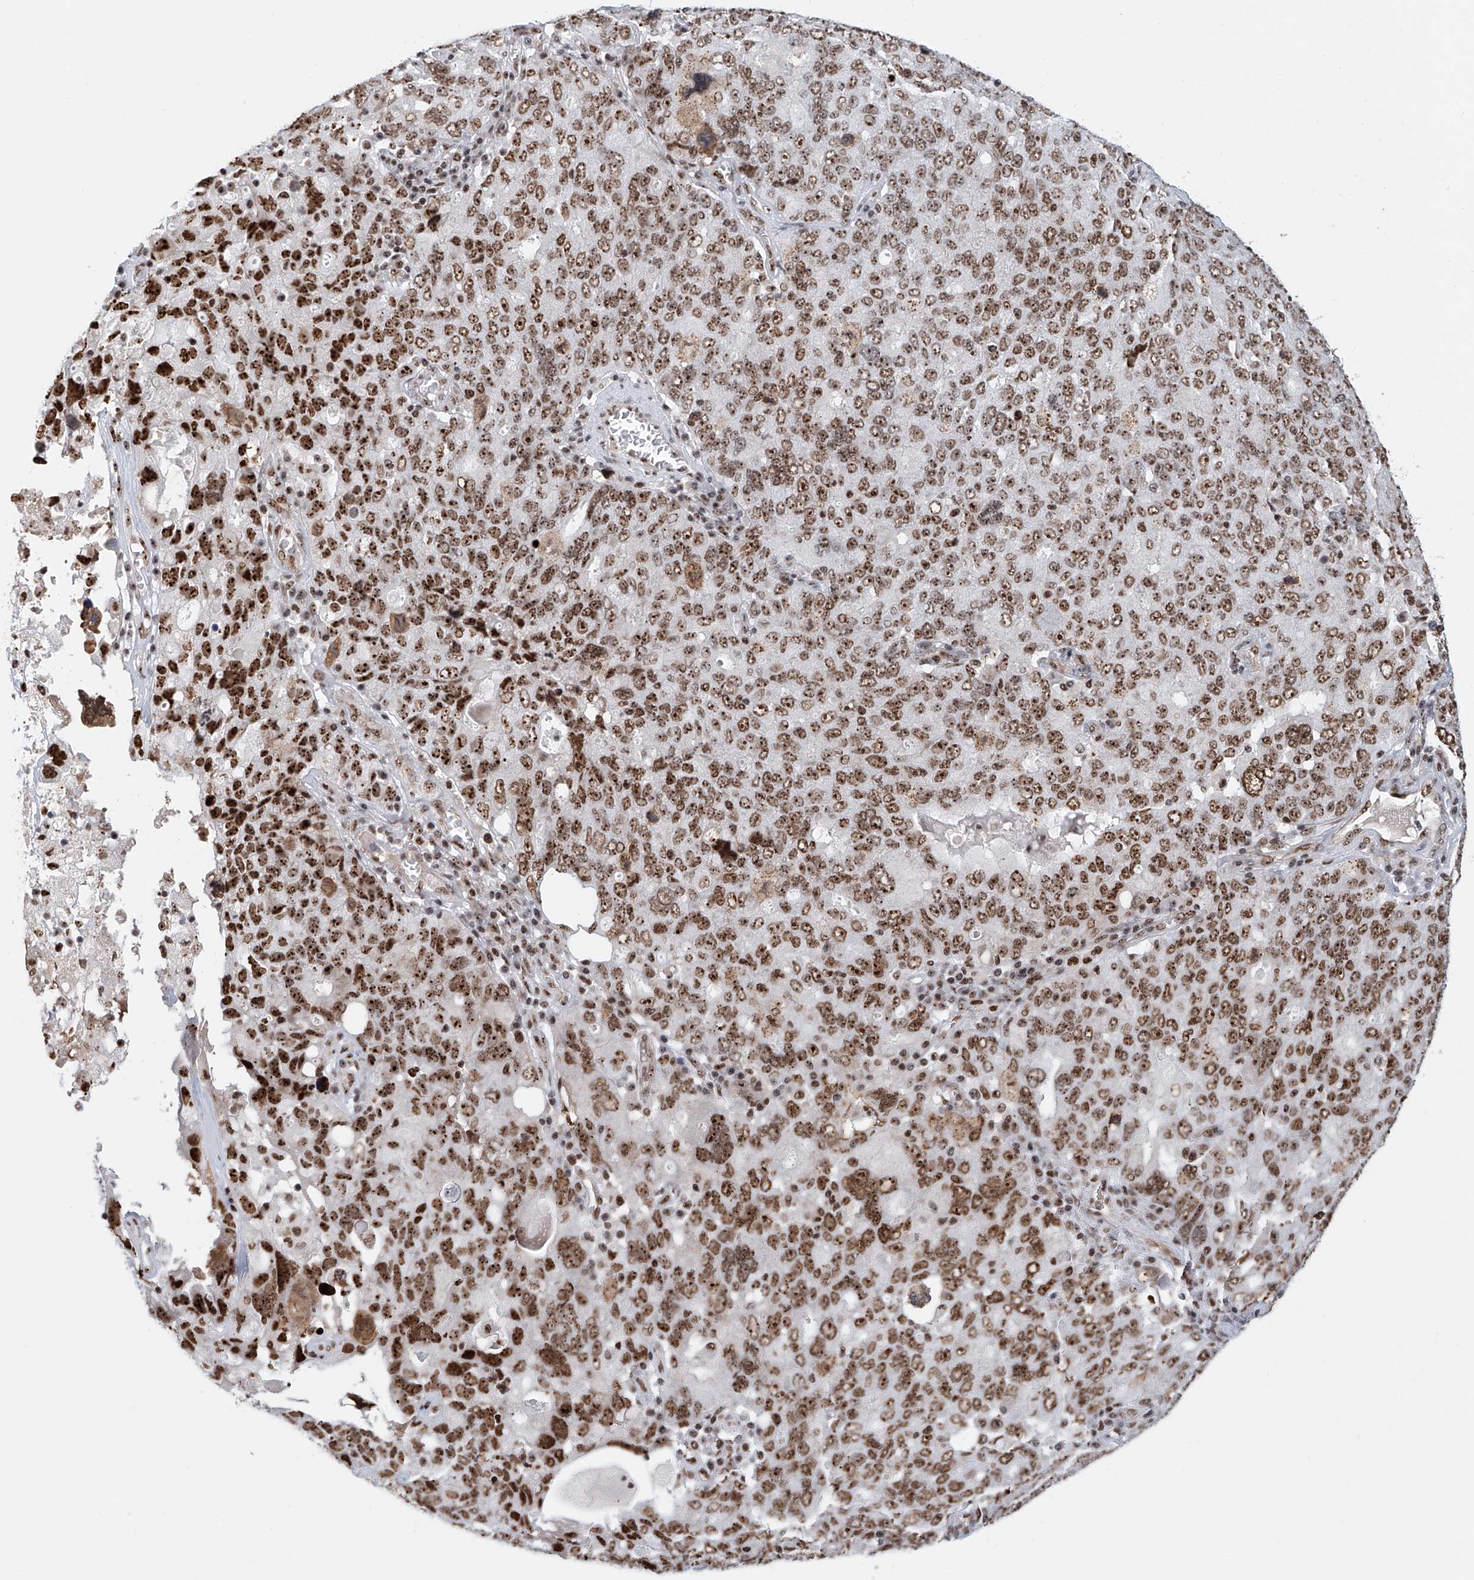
{"staining": {"intensity": "moderate", "quantity": ">75%", "location": "nuclear"}, "tissue": "ovarian cancer", "cell_type": "Tumor cells", "image_type": "cancer", "snomed": [{"axis": "morphology", "description": "Carcinoma, endometroid"}, {"axis": "topography", "description": "Ovary"}], "caption": "Protein staining by immunohistochemistry exhibits moderate nuclear staining in approximately >75% of tumor cells in ovarian cancer.", "gene": "PRUNE2", "patient": {"sex": "female", "age": 62}}